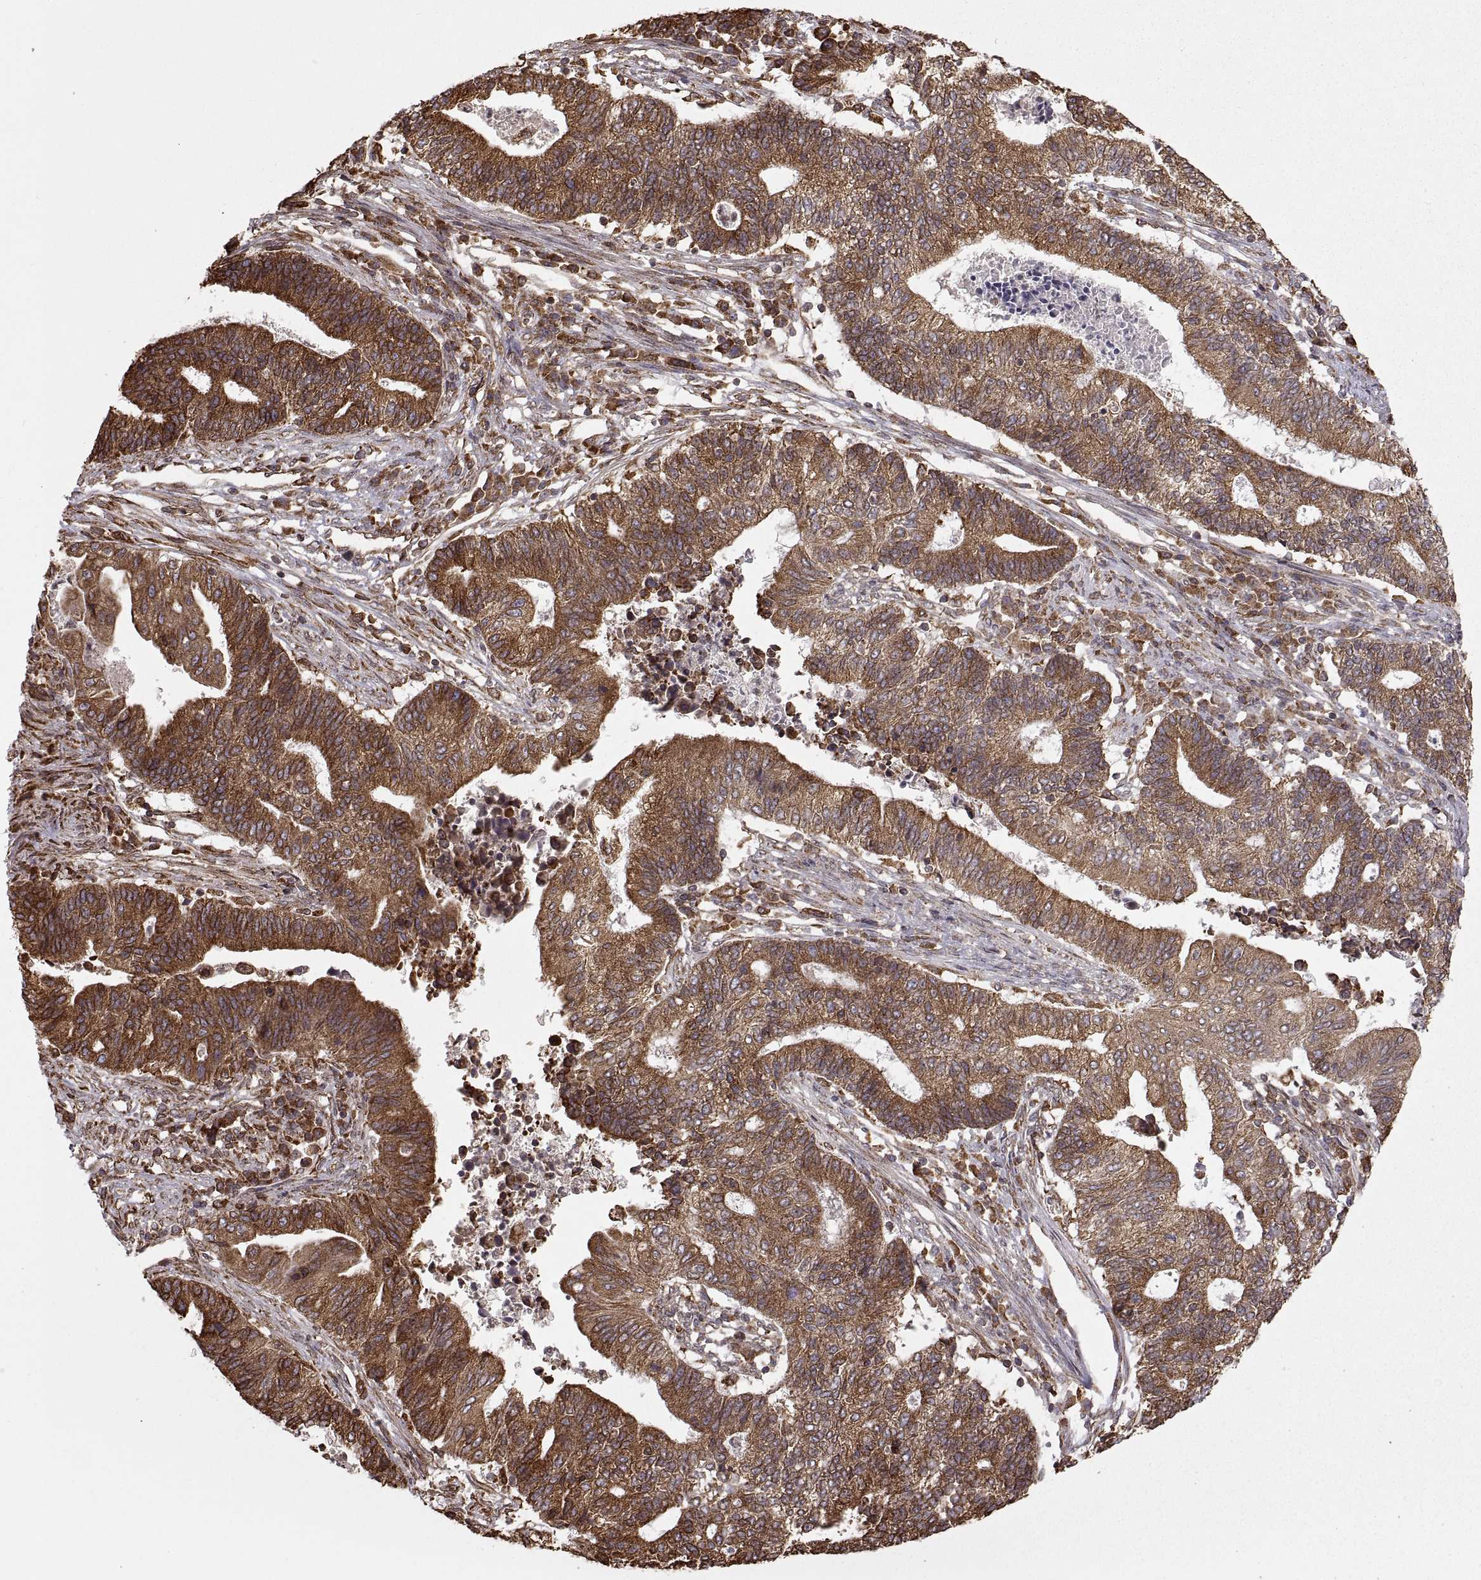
{"staining": {"intensity": "strong", "quantity": "25%-75%", "location": "cytoplasmic/membranous"}, "tissue": "endometrial cancer", "cell_type": "Tumor cells", "image_type": "cancer", "snomed": [{"axis": "morphology", "description": "Adenocarcinoma, NOS"}, {"axis": "topography", "description": "Uterus"}, {"axis": "topography", "description": "Endometrium"}], "caption": "This photomicrograph reveals immunohistochemistry staining of adenocarcinoma (endometrial), with high strong cytoplasmic/membranous expression in about 25%-75% of tumor cells.", "gene": "PDIA3", "patient": {"sex": "female", "age": 54}}